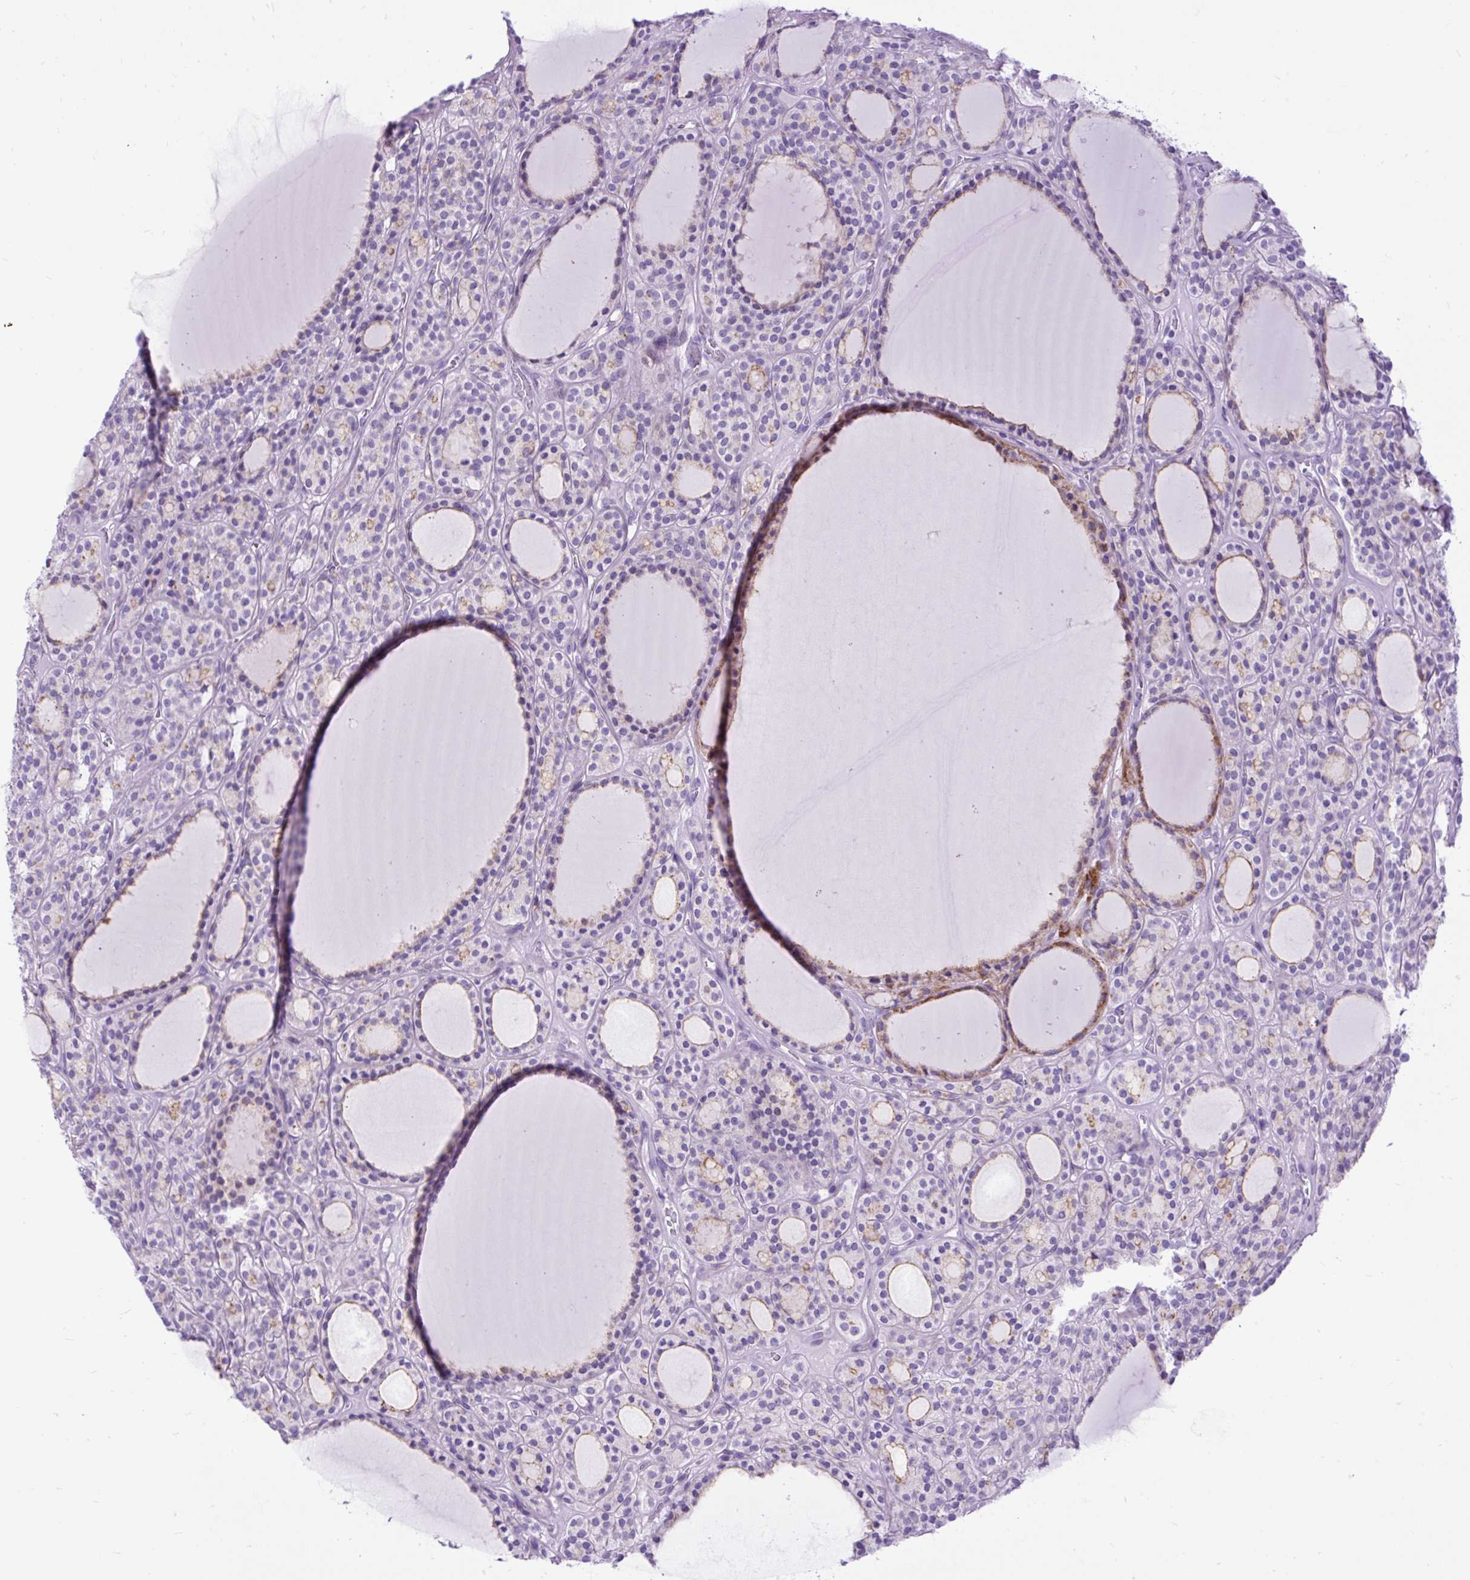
{"staining": {"intensity": "negative", "quantity": "none", "location": "none"}, "tissue": "thyroid cancer", "cell_type": "Tumor cells", "image_type": "cancer", "snomed": [{"axis": "morphology", "description": "Follicular adenoma carcinoma, NOS"}, {"axis": "topography", "description": "Thyroid gland"}], "caption": "High magnification brightfield microscopy of thyroid cancer (follicular adenoma carcinoma) stained with DAB (3,3'-diaminobenzidine) (brown) and counterstained with hematoxylin (blue): tumor cells show no significant expression.", "gene": "ZNF256", "patient": {"sex": "female", "age": 63}}